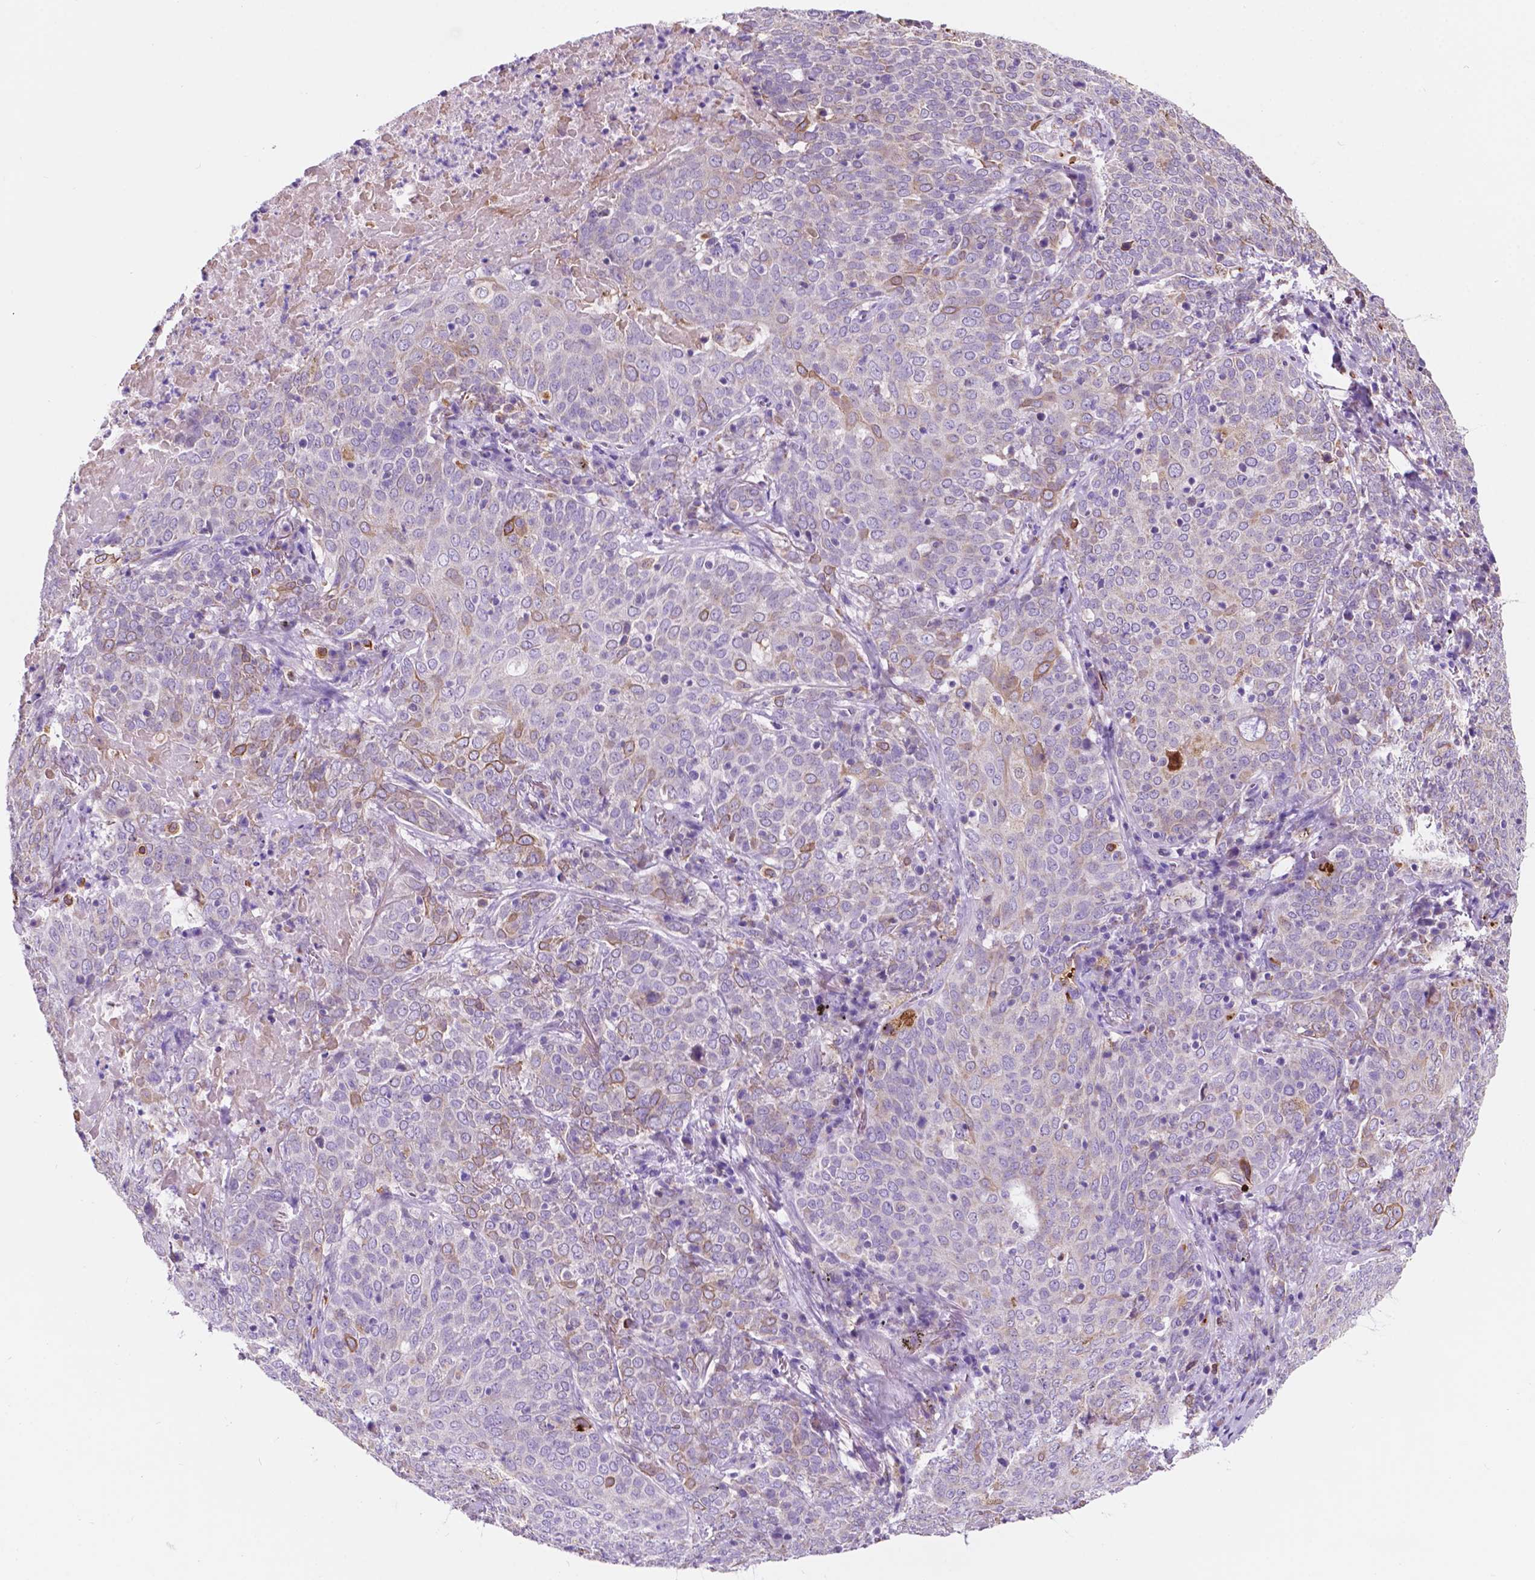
{"staining": {"intensity": "moderate", "quantity": "<25%", "location": "cytoplasmic/membranous"}, "tissue": "lung cancer", "cell_type": "Tumor cells", "image_type": "cancer", "snomed": [{"axis": "morphology", "description": "Squamous cell carcinoma, NOS"}, {"axis": "topography", "description": "Lung"}], "caption": "A photomicrograph of lung squamous cell carcinoma stained for a protein displays moderate cytoplasmic/membranous brown staining in tumor cells. (brown staining indicates protein expression, while blue staining denotes nuclei).", "gene": "TRPV5", "patient": {"sex": "male", "age": 82}}